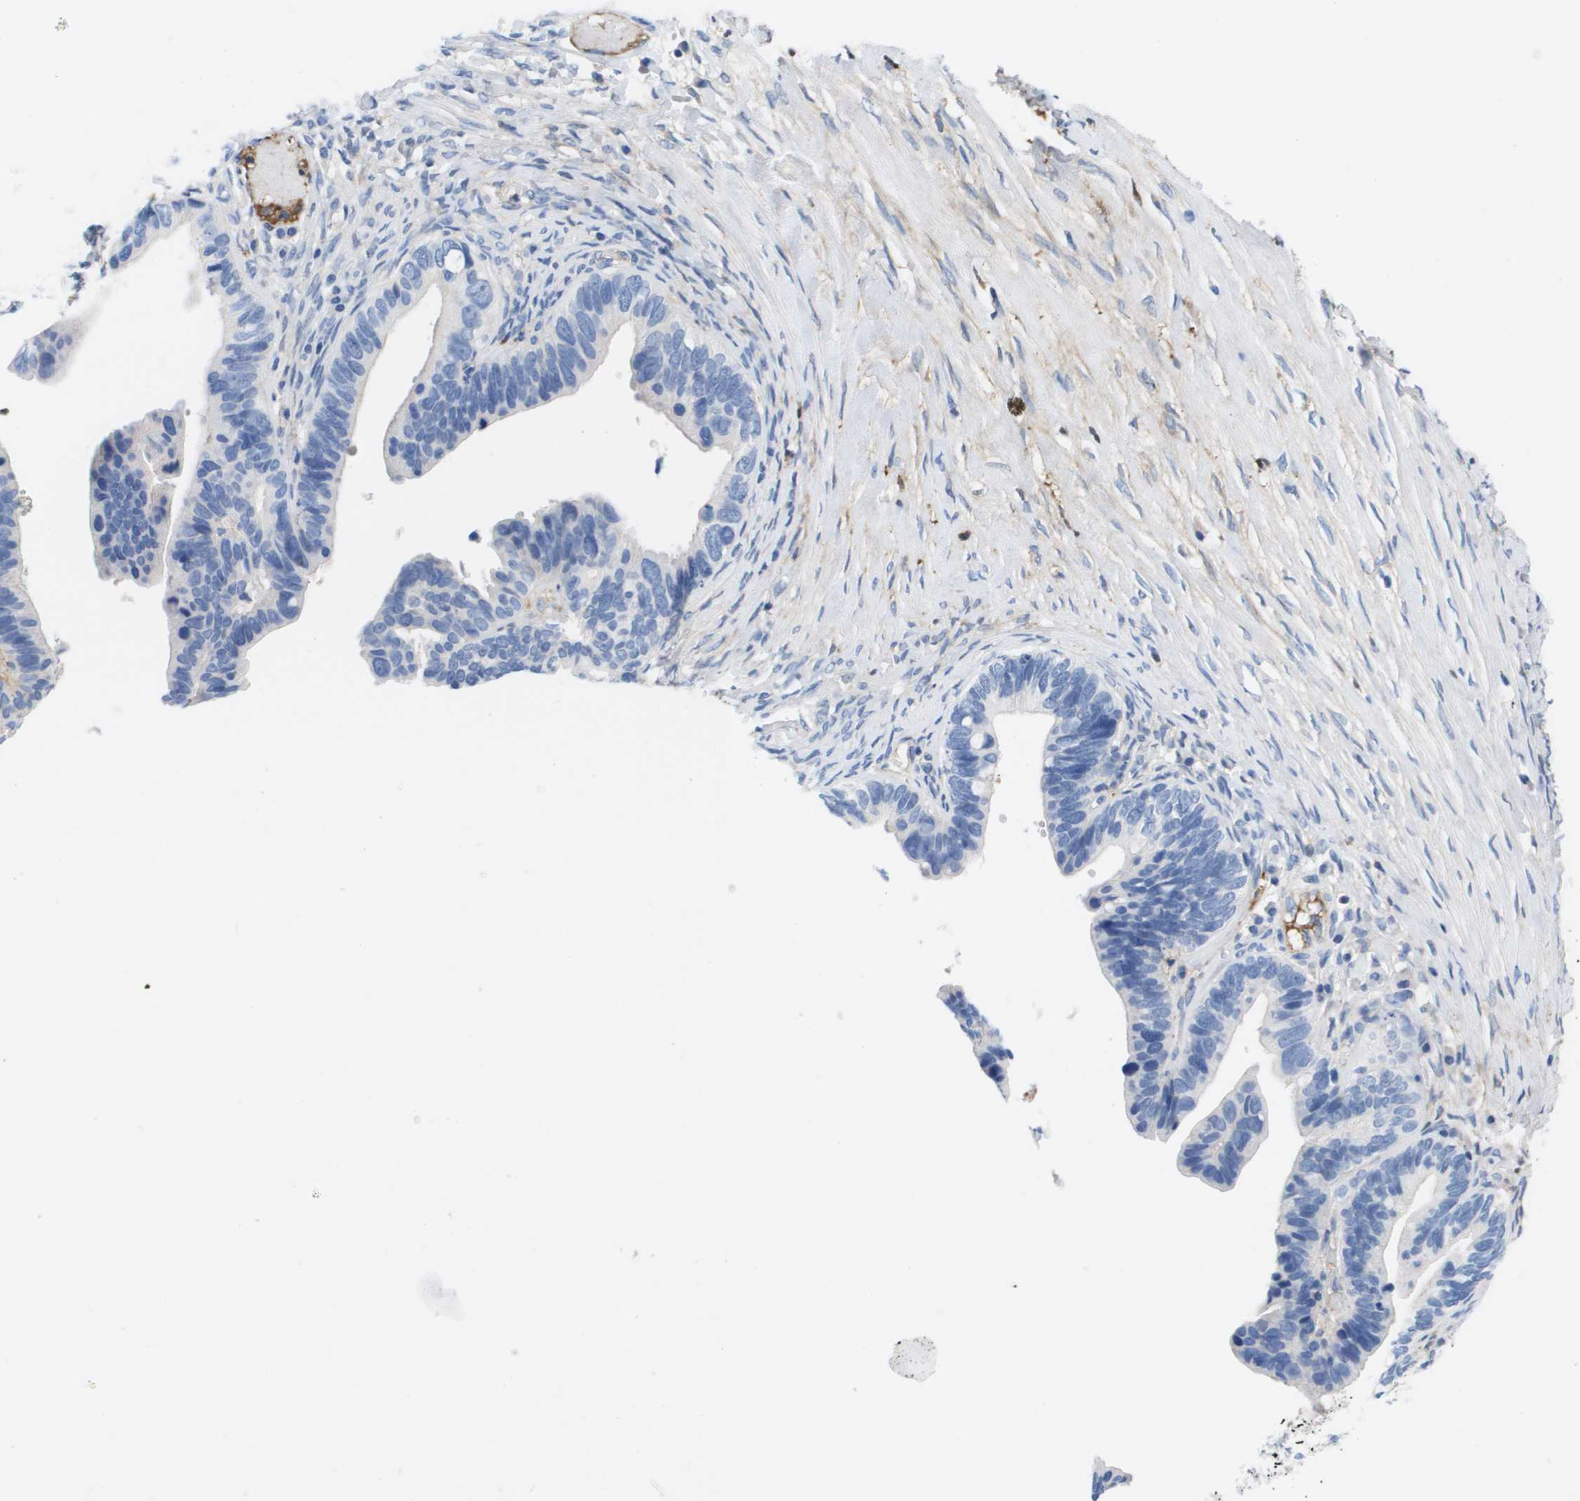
{"staining": {"intensity": "negative", "quantity": "none", "location": "none"}, "tissue": "ovarian cancer", "cell_type": "Tumor cells", "image_type": "cancer", "snomed": [{"axis": "morphology", "description": "Cystadenocarcinoma, serous, NOS"}, {"axis": "topography", "description": "Ovary"}], "caption": "An immunohistochemistry histopathology image of serous cystadenocarcinoma (ovarian) is shown. There is no staining in tumor cells of serous cystadenocarcinoma (ovarian).", "gene": "APOA1", "patient": {"sex": "female", "age": 56}}